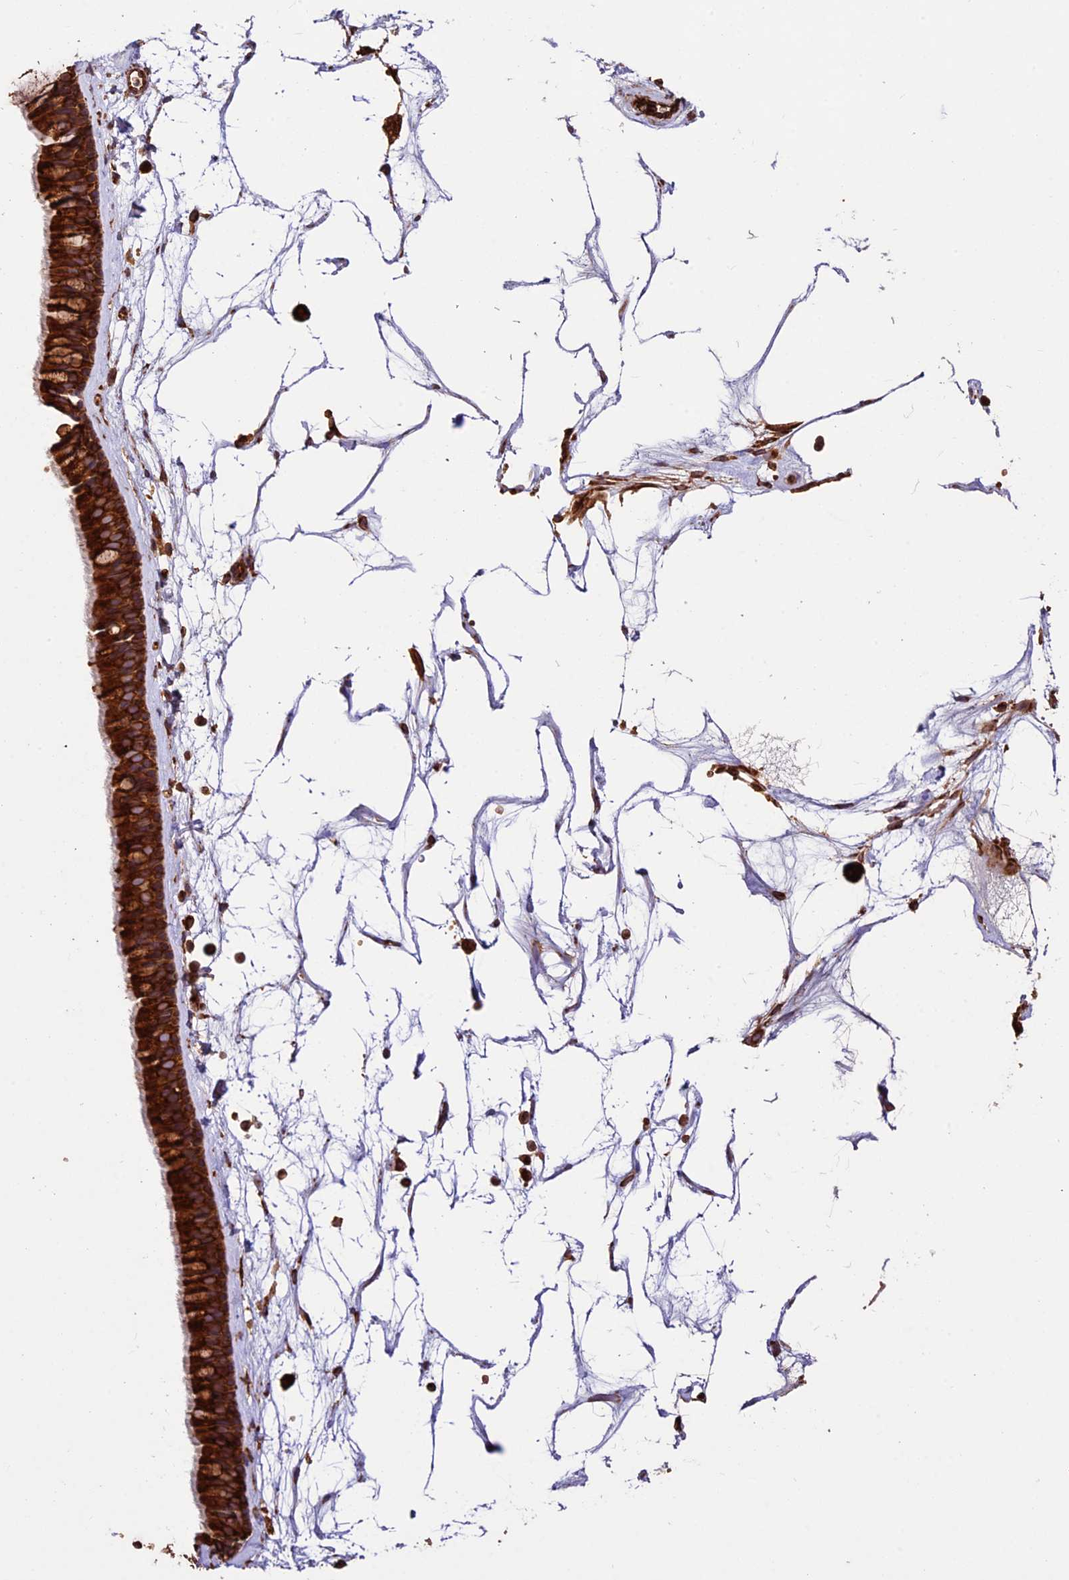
{"staining": {"intensity": "strong", "quantity": ">75%", "location": "cytoplasmic/membranous"}, "tissue": "nasopharynx", "cell_type": "Respiratory epithelial cells", "image_type": "normal", "snomed": [{"axis": "morphology", "description": "Normal tissue, NOS"}, {"axis": "topography", "description": "Nasopharynx"}], "caption": "A histopathology image showing strong cytoplasmic/membranous expression in approximately >75% of respiratory epithelial cells in benign nasopharynx, as visualized by brown immunohistochemical staining.", "gene": "KARS1", "patient": {"sex": "male", "age": 64}}